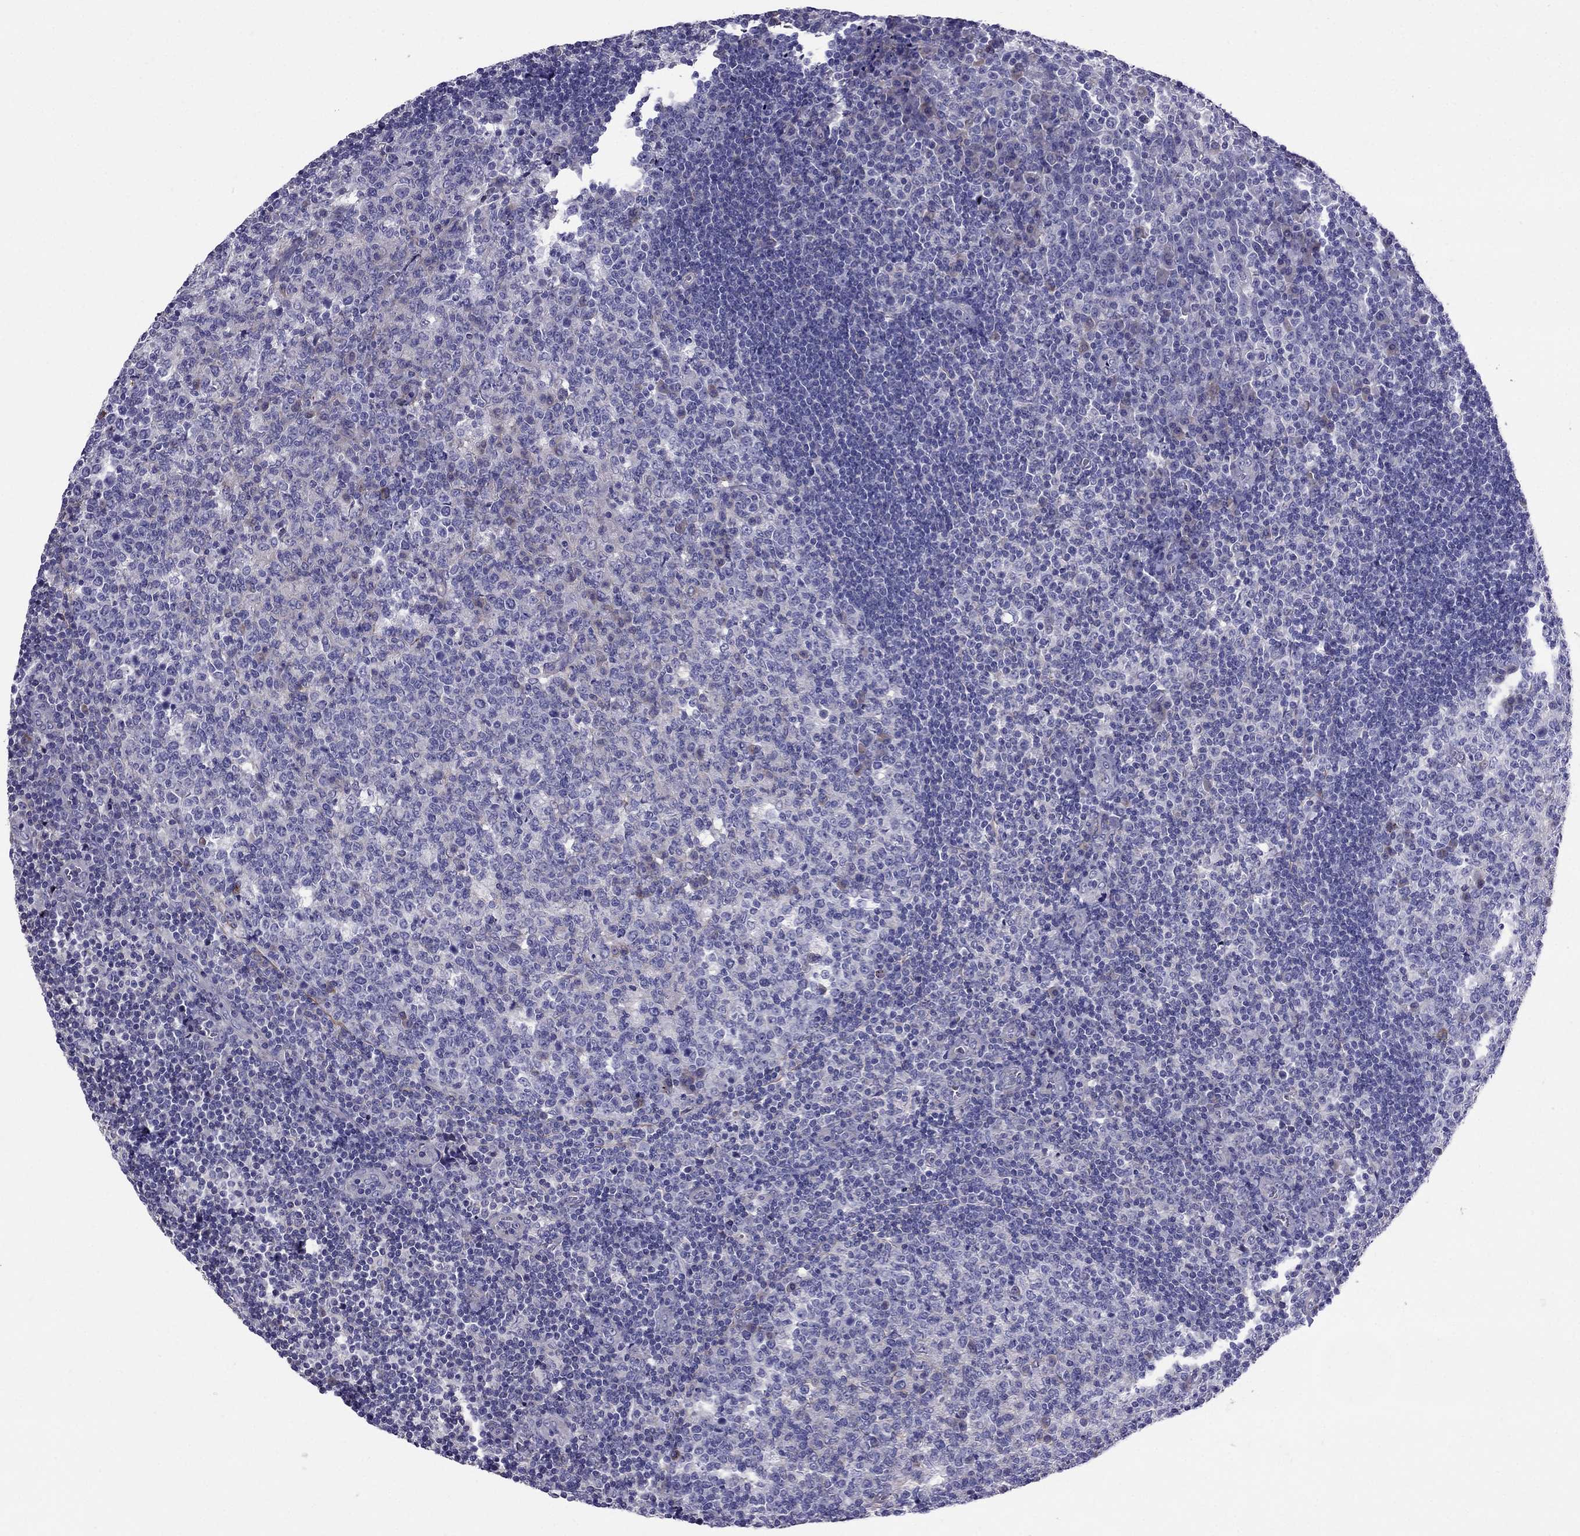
{"staining": {"intensity": "negative", "quantity": "none", "location": "none"}, "tissue": "tonsil", "cell_type": "Germinal center cells", "image_type": "normal", "snomed": [{"axis": "morphology", "description": "Normal tissue, NOS"}, {"axis": "topography", "description": "Tonsil"}], "caption": "Protein analysis of unremarkable tonsil demonstrates no significant positivity in germinal center cells.", "gene": "GPR50", "patient": {"sex": "female", "age": 13}}